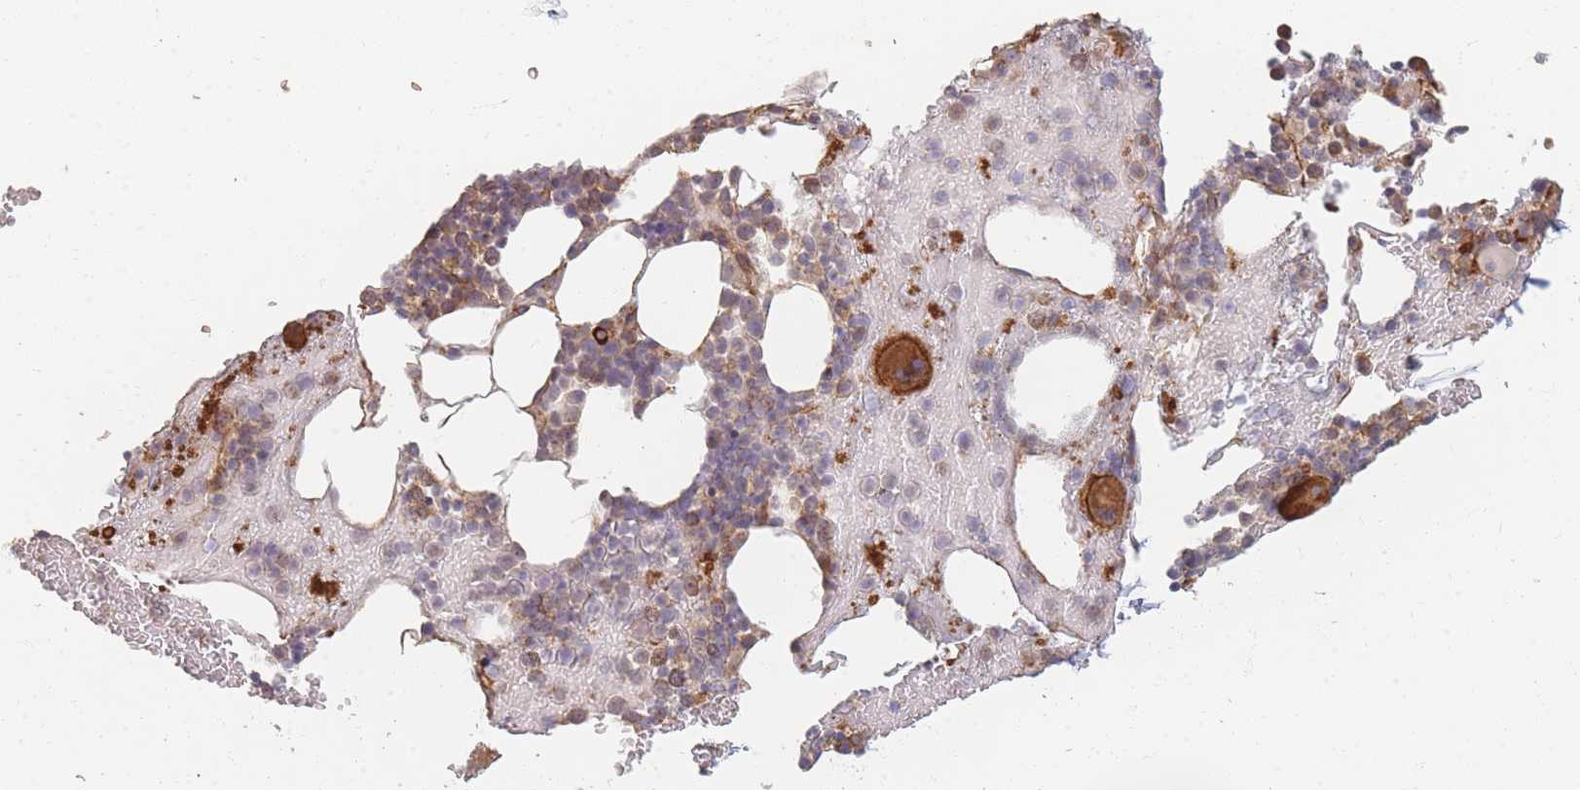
{"staining": {"intensity": "strong", "quantity": "<25%", "location": "cytoplasmic/membranous"}, "tissue": "bone marrow", "cell_type": "Hematopoietic cells", "image_type": "normal", "snomed": [{"axis": "morphology", "description": "Normal tissue, NOS"}, {"axis": "topography", "description": "Bone marrow"}], "caption": "The histopathology image exhibits a brown stain indicating the presence of a protein in the cytoplasmic/membranous of hematopoietic cells in bone marrow.", "gene": "MRPS6", "patient": {"sex": "male", "age": 26}}